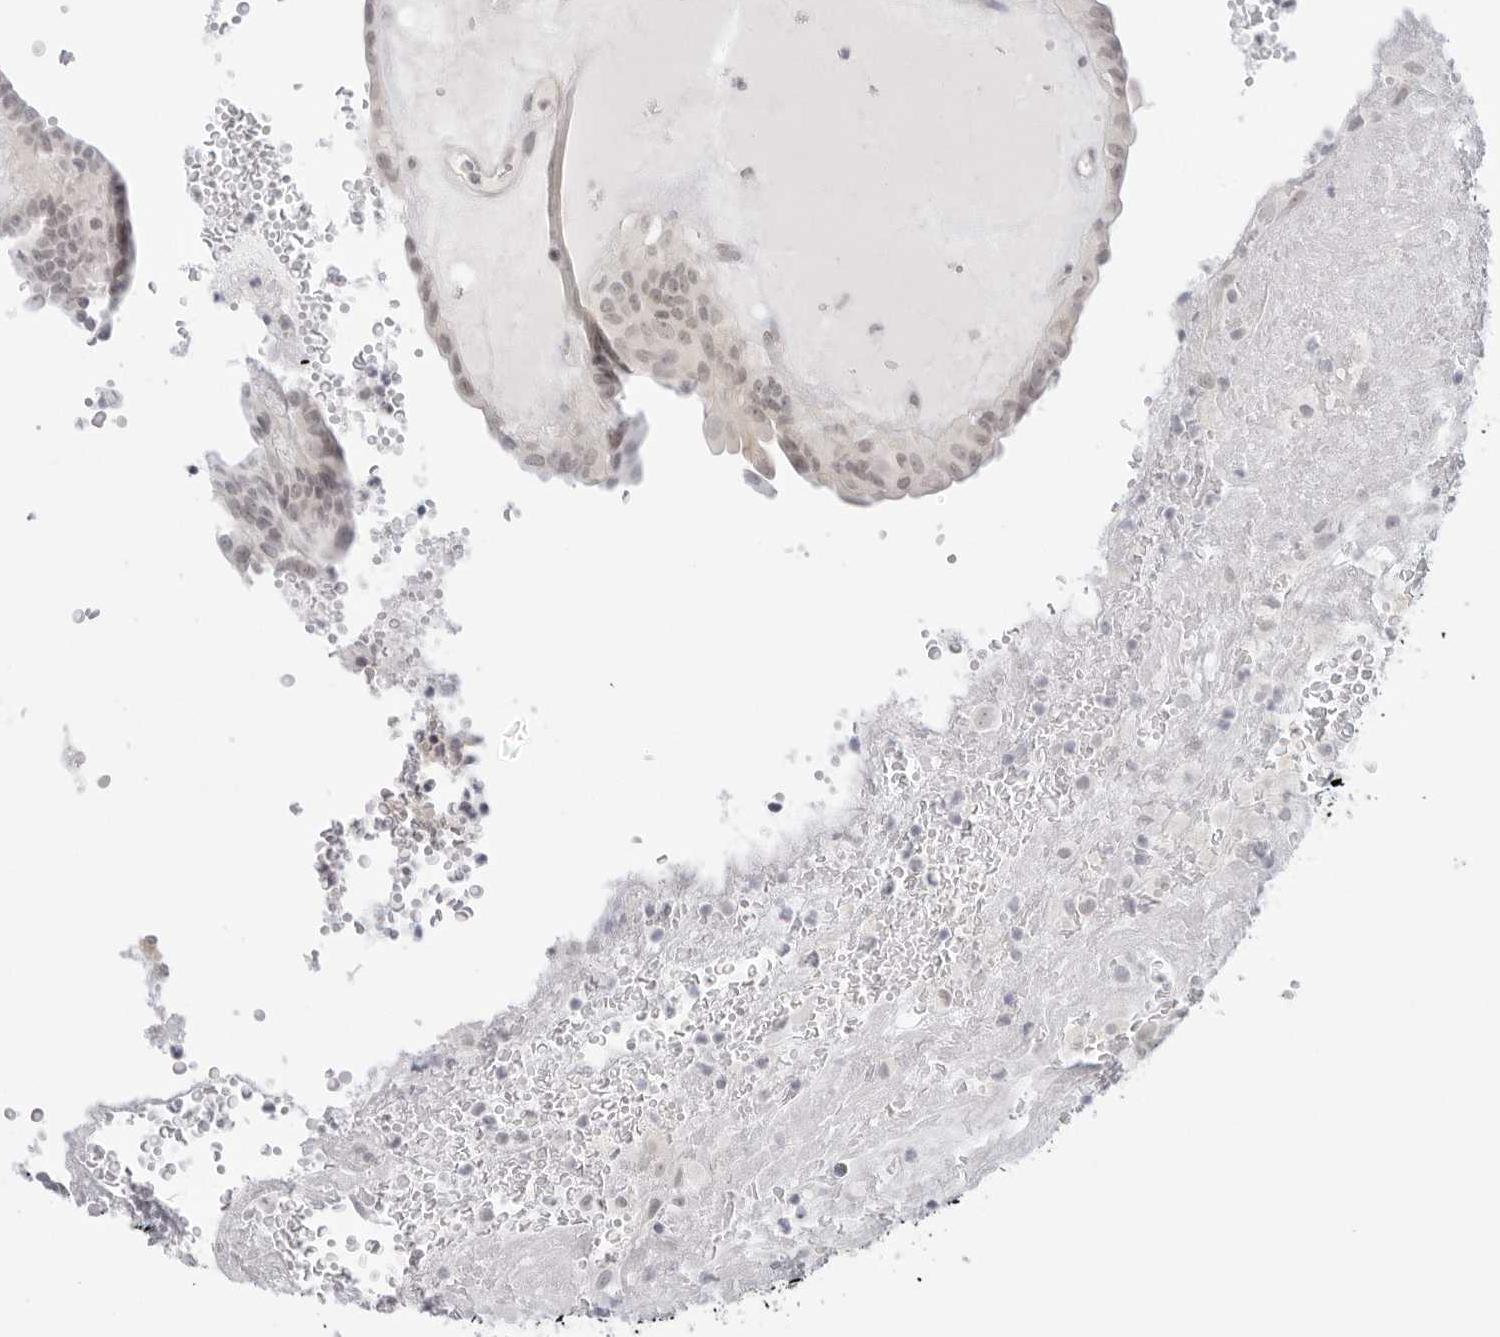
{"staining": {"intensity": "weak", "quantity": "25%-75%", "location": "nuclear"}, "tissue": "thyroid cancer", "cell_type": "Tumor cells", "image_type": "cancer", "snomed": [{"axis": "morphology", "description": "Papillary adenocarcinoma, NOS"}, {"axis": "topography", "description": "Thyroid gland"}], "caption": "Protein staining exhibits weak nuclear expression in approximately 25%-75% of tumor cells in papillary adenocarcinoma (thyroid).", "gene": "MED18", "patient": {"sex": "male", "age": 77}}